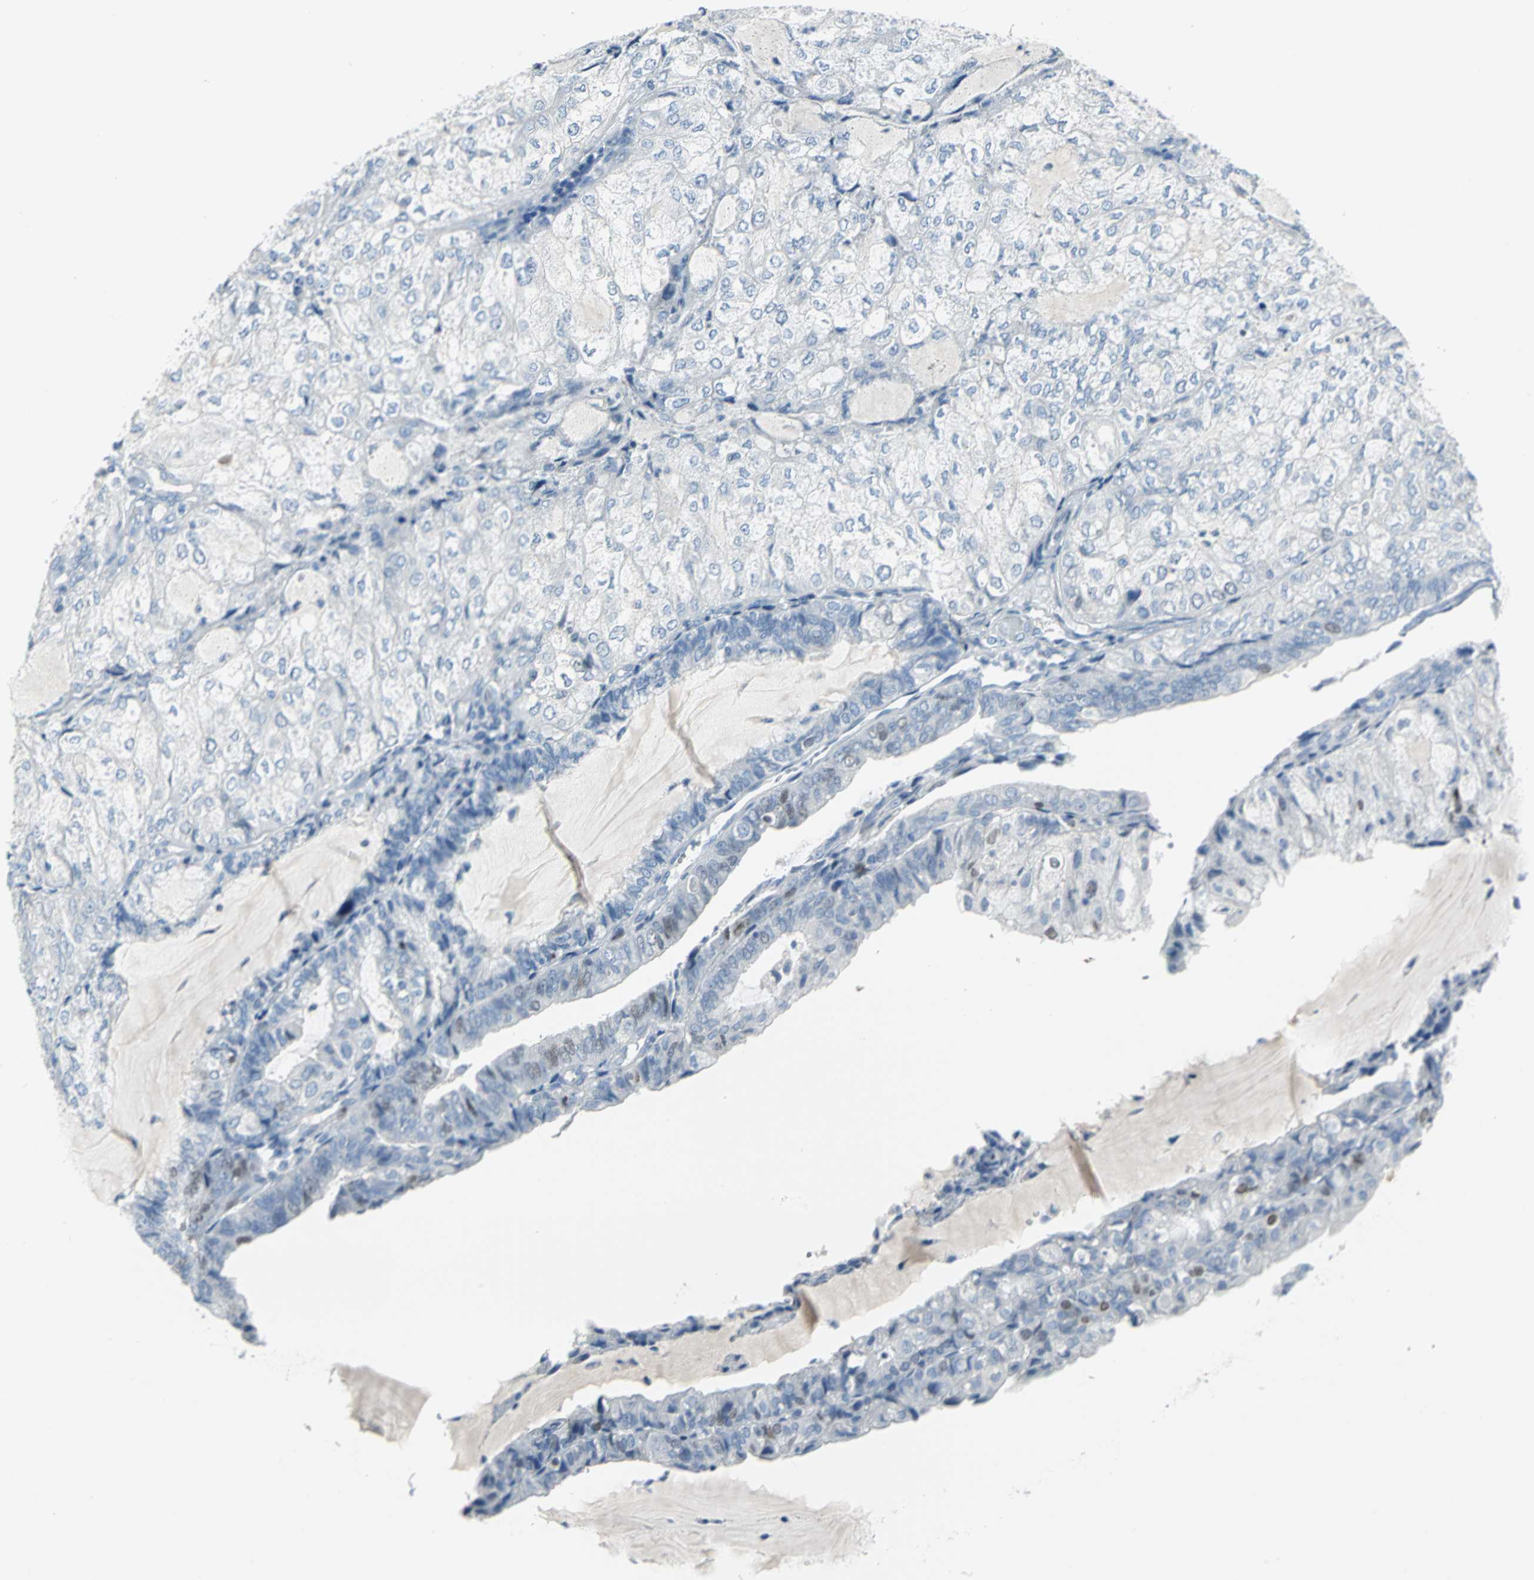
{"staining": {"intensity": "weak", "quantity": "<25%", "location": "nuclear"}, "tissue": "endometrial cancer", "cell_type": "Tumor cells", "image_type": "cancer", "snomed": [{"axis": "morphology", "description": "Adenocarcinoma, NOS"}, {"axis": "topography", "description": "Endometrium"}], "caption": "Histopathology image shows no protein positivity in tumor cells of endometrial cancer (adenocarcinoma) tissue. (Brightfield microscopy of DAB (3,3'-diaminobenzidine) immunohistochemistry at high magnification).", "gene": "MCM3", "patient": {"sex": "female", "age": 81}}